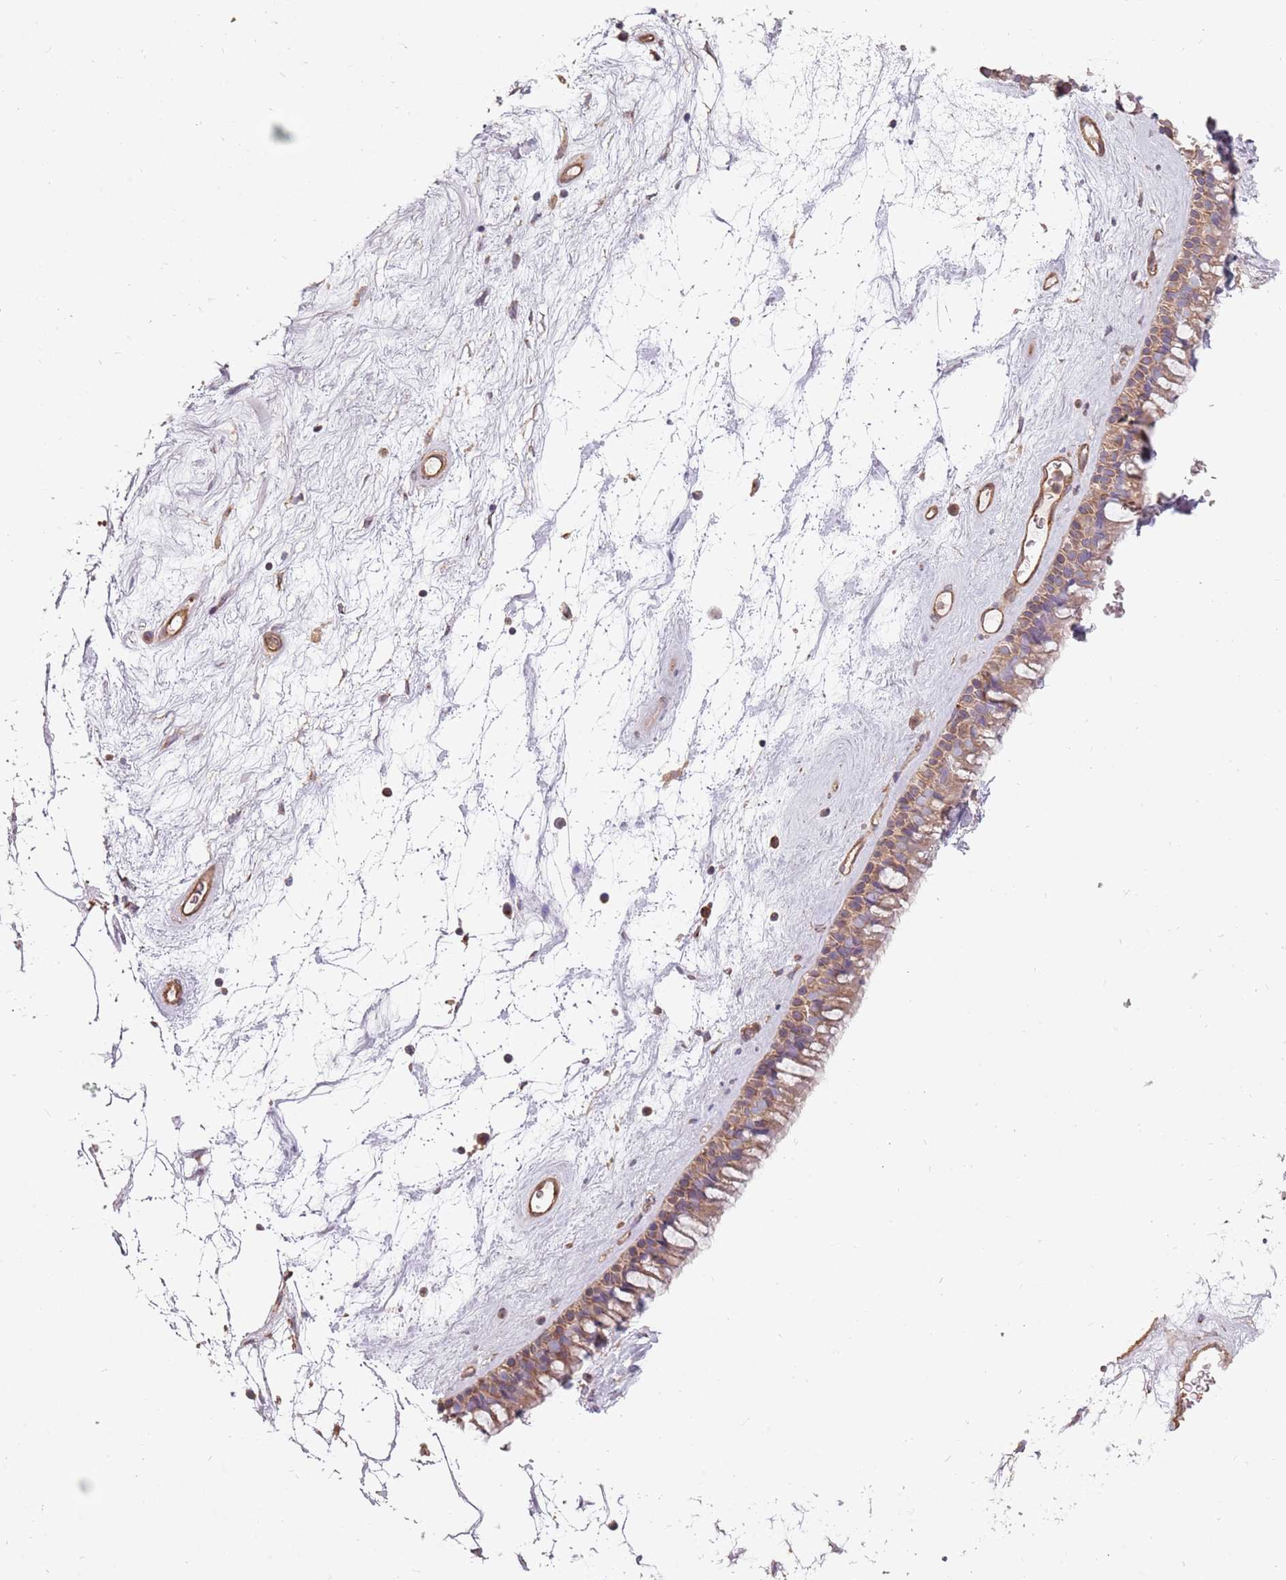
{"staining": {"intensity": "moderate", "quantity": ">75%", "location": "cytoplasmic/membranous"}, "tissue": "nasopharynx", "cell_type": "Respiratory epithelial cells", "image_type": "normal", "snomed": [{"axis": "morphology", "description": "Normal tissue, NOS"}, {"axis": "topography", "description": "Nasopharynx"}], "caption": "The immunohistochemical stain shows moderate cytoplasmic/membranous staining in respiratory epithelial cells of benign nasopharynx. (DAB (3,3'-diaminobenzidine) = brown stain, brightfield microscopy at high magnification).", "gene": "SPDL1", "patient": {"sex": "male", "age": 64}}